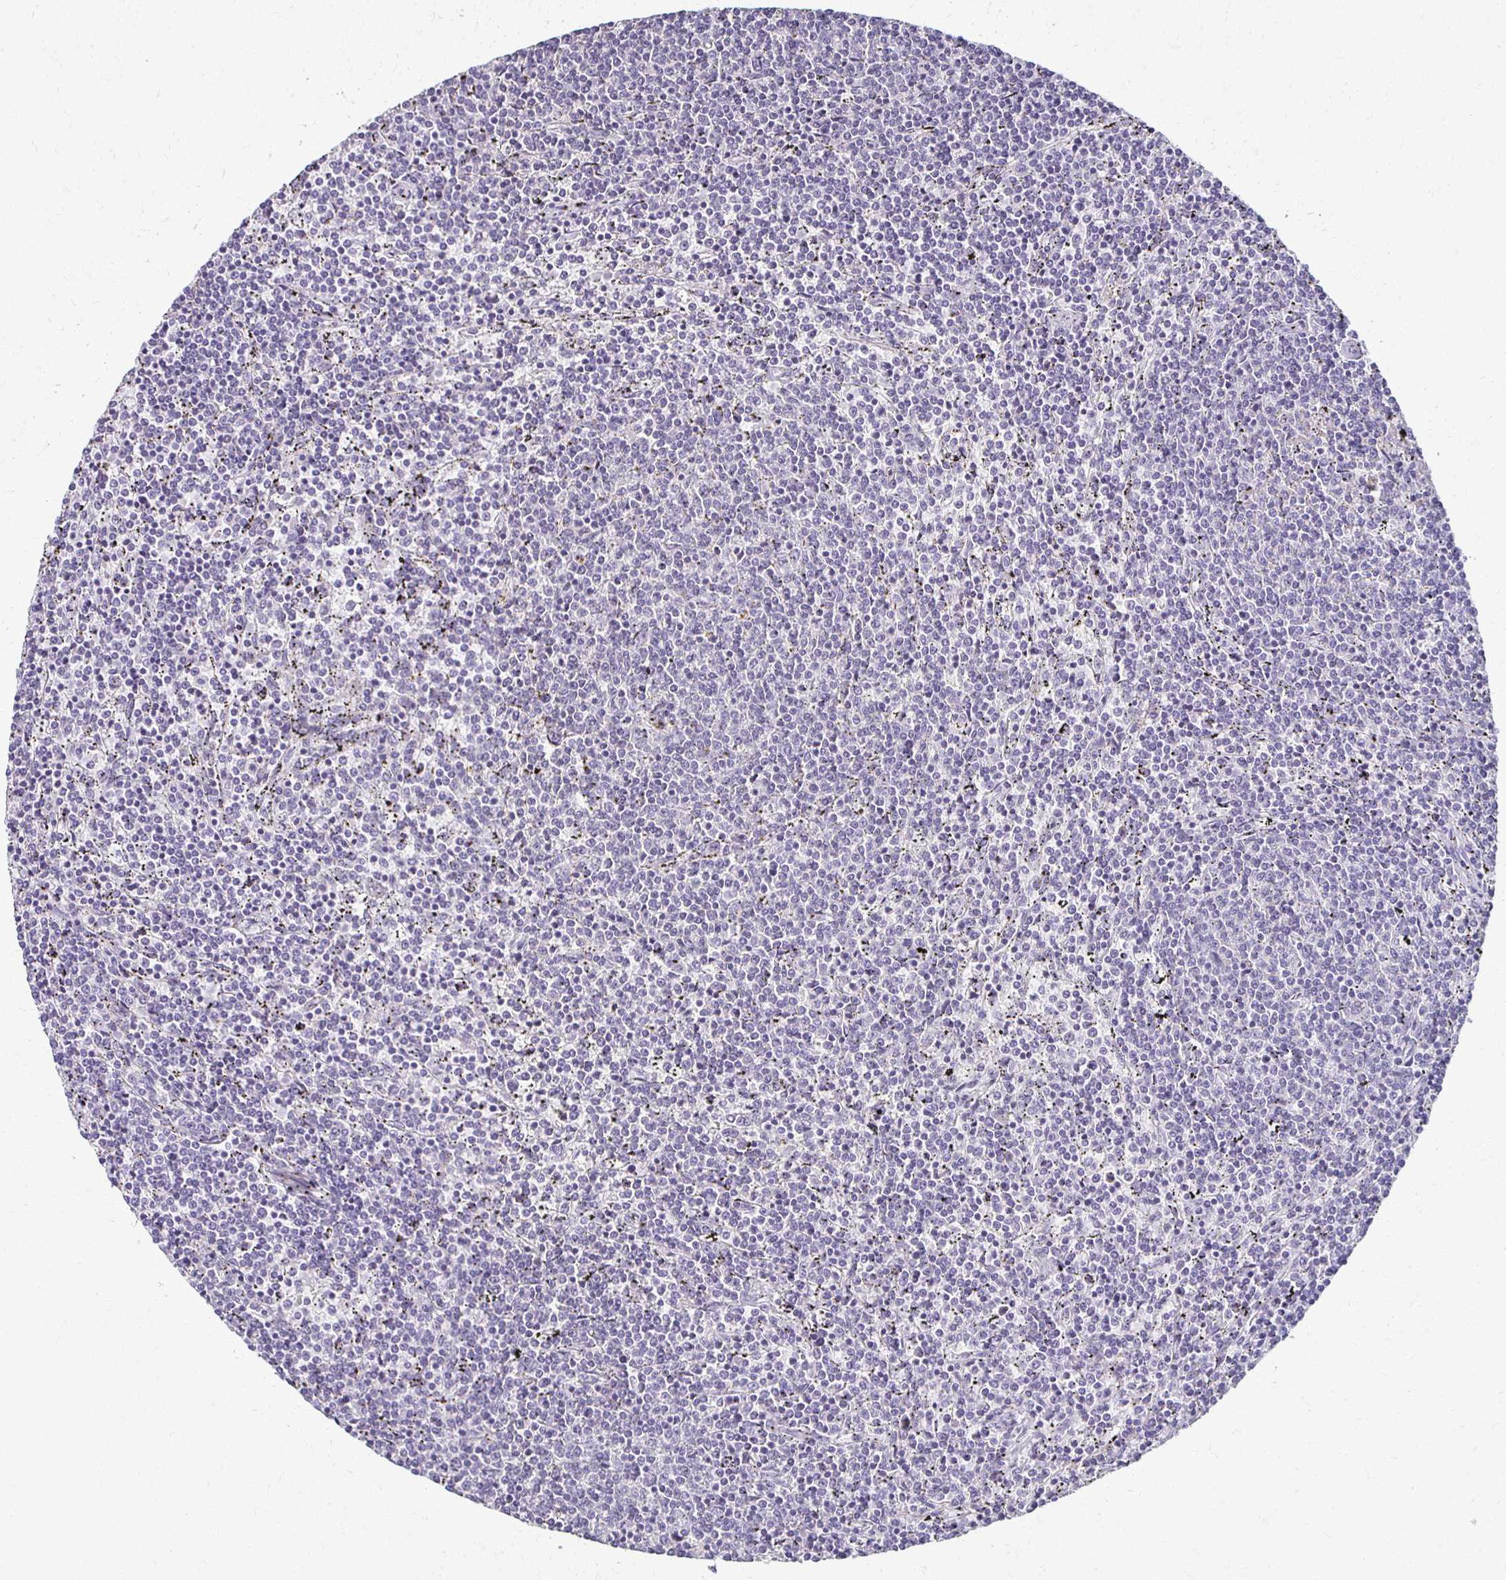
{"staining": {"intensity": "negative", "quantity": "none", "location": "none"}, "tissue": "lymphoma", "cell_type": "Tumor cells", "image_type": "cancer", "snomed": [{"axis": "morphology", "description": "Malignant lymphoma, non-Hodgkin's type, Low grade"}, {"axis": "topography", "description": "Spleen"}], "caption": "IHC of low-grade malignant lymphoma, non-Hodgkin's type demonstrates no positivity in tumor cells.", "gene": "FOXO4", "patient": {"sex": "female", "age": 50}}